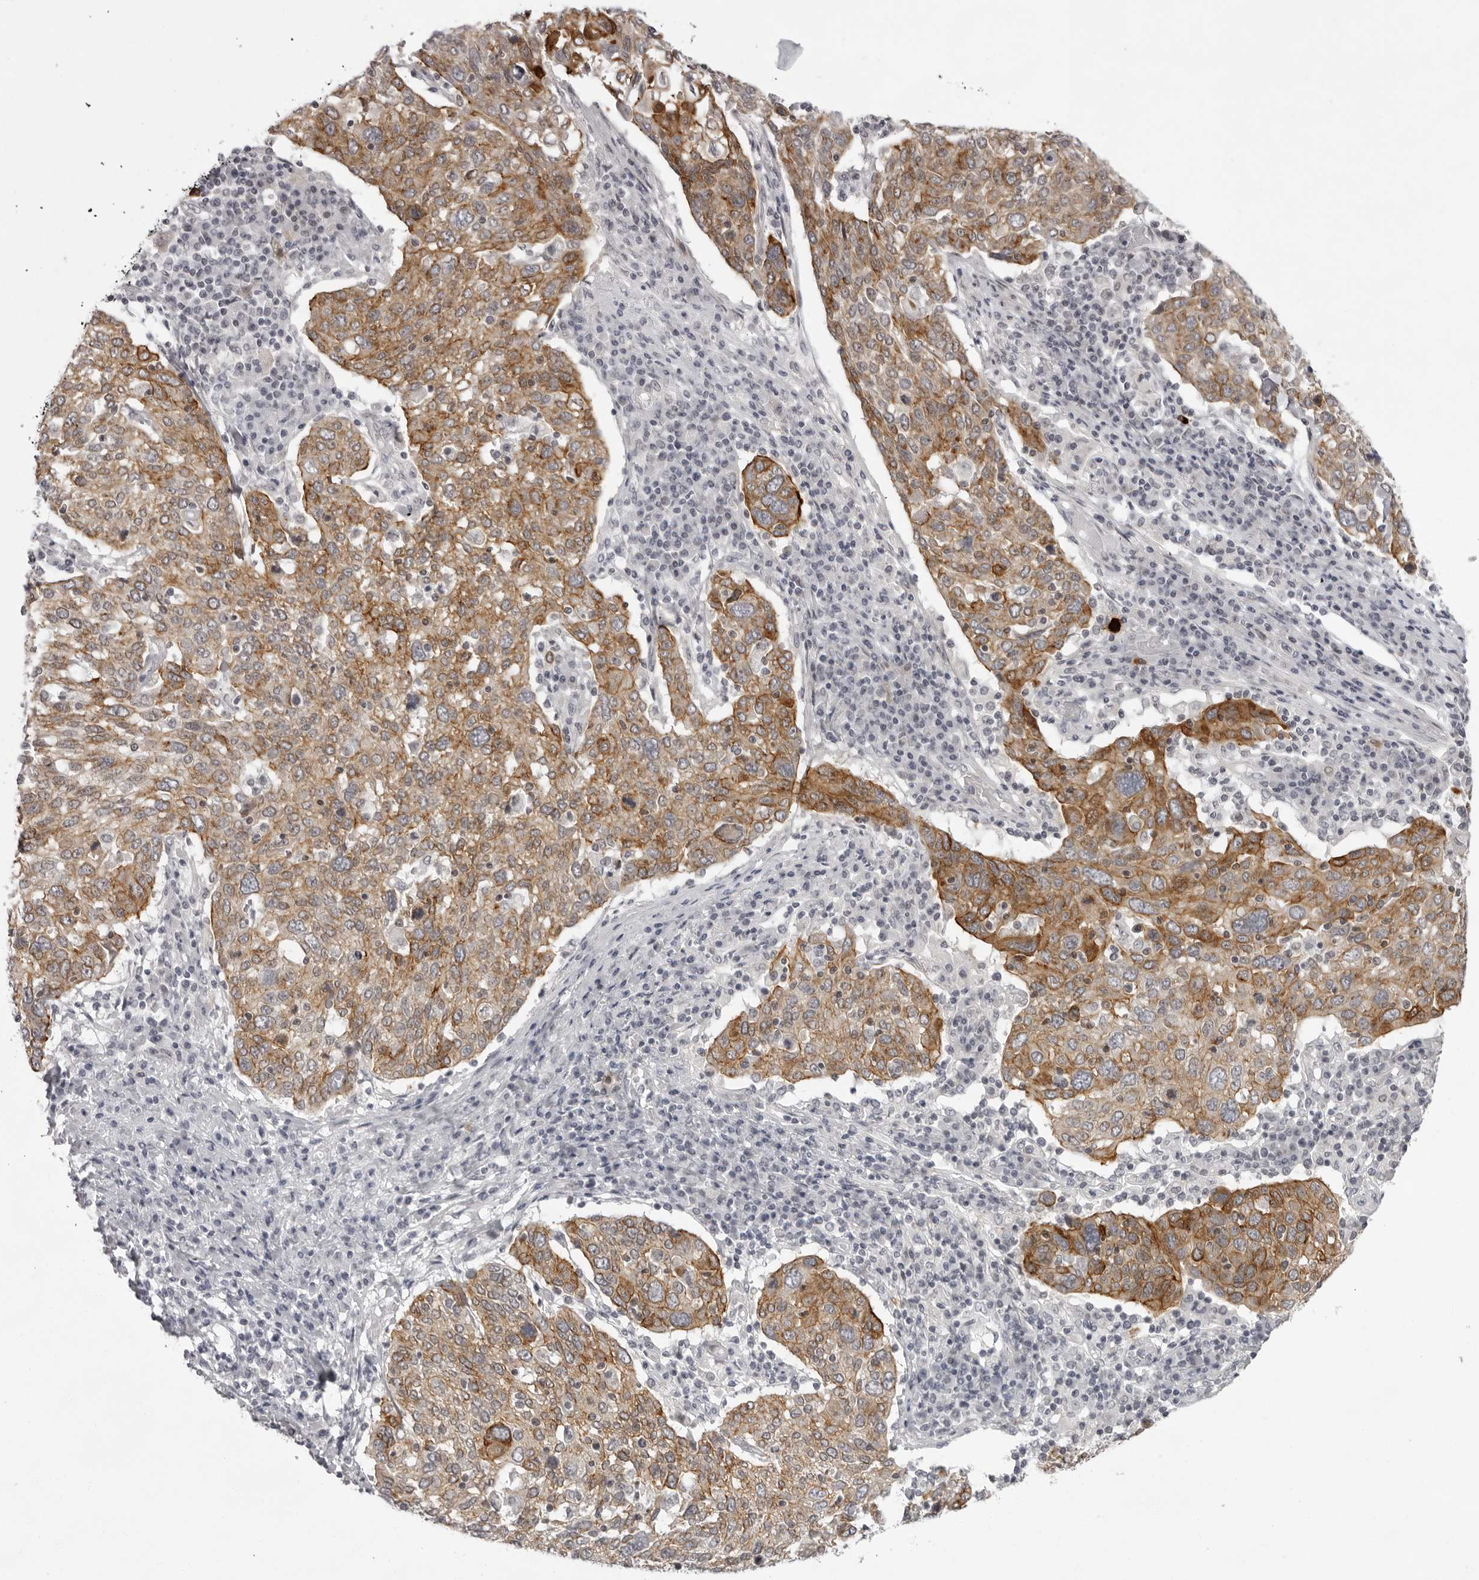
{"staining": {"intensity": "moderate", "quantity": ">75%", "location": "cytoplasmic/membranous"}, "tissue": "lung cancer", "cell_type": "Tumor cells", "image_type": "cancer", "snomed": [{"axis": "morphology", "description": "Squamous cell carcinoma, NOS"}, {"axis": "topography", "description": "Lung"}], "caption": "Immunohistochemical staining of squamous cell carcinoma (lung) reveals medium levels of moderate cytoplasmic/membranous staining in approximately >75% of tumor cells.", "gene": "NUDT18", "patient": {"sex": "male", "age": 65}}